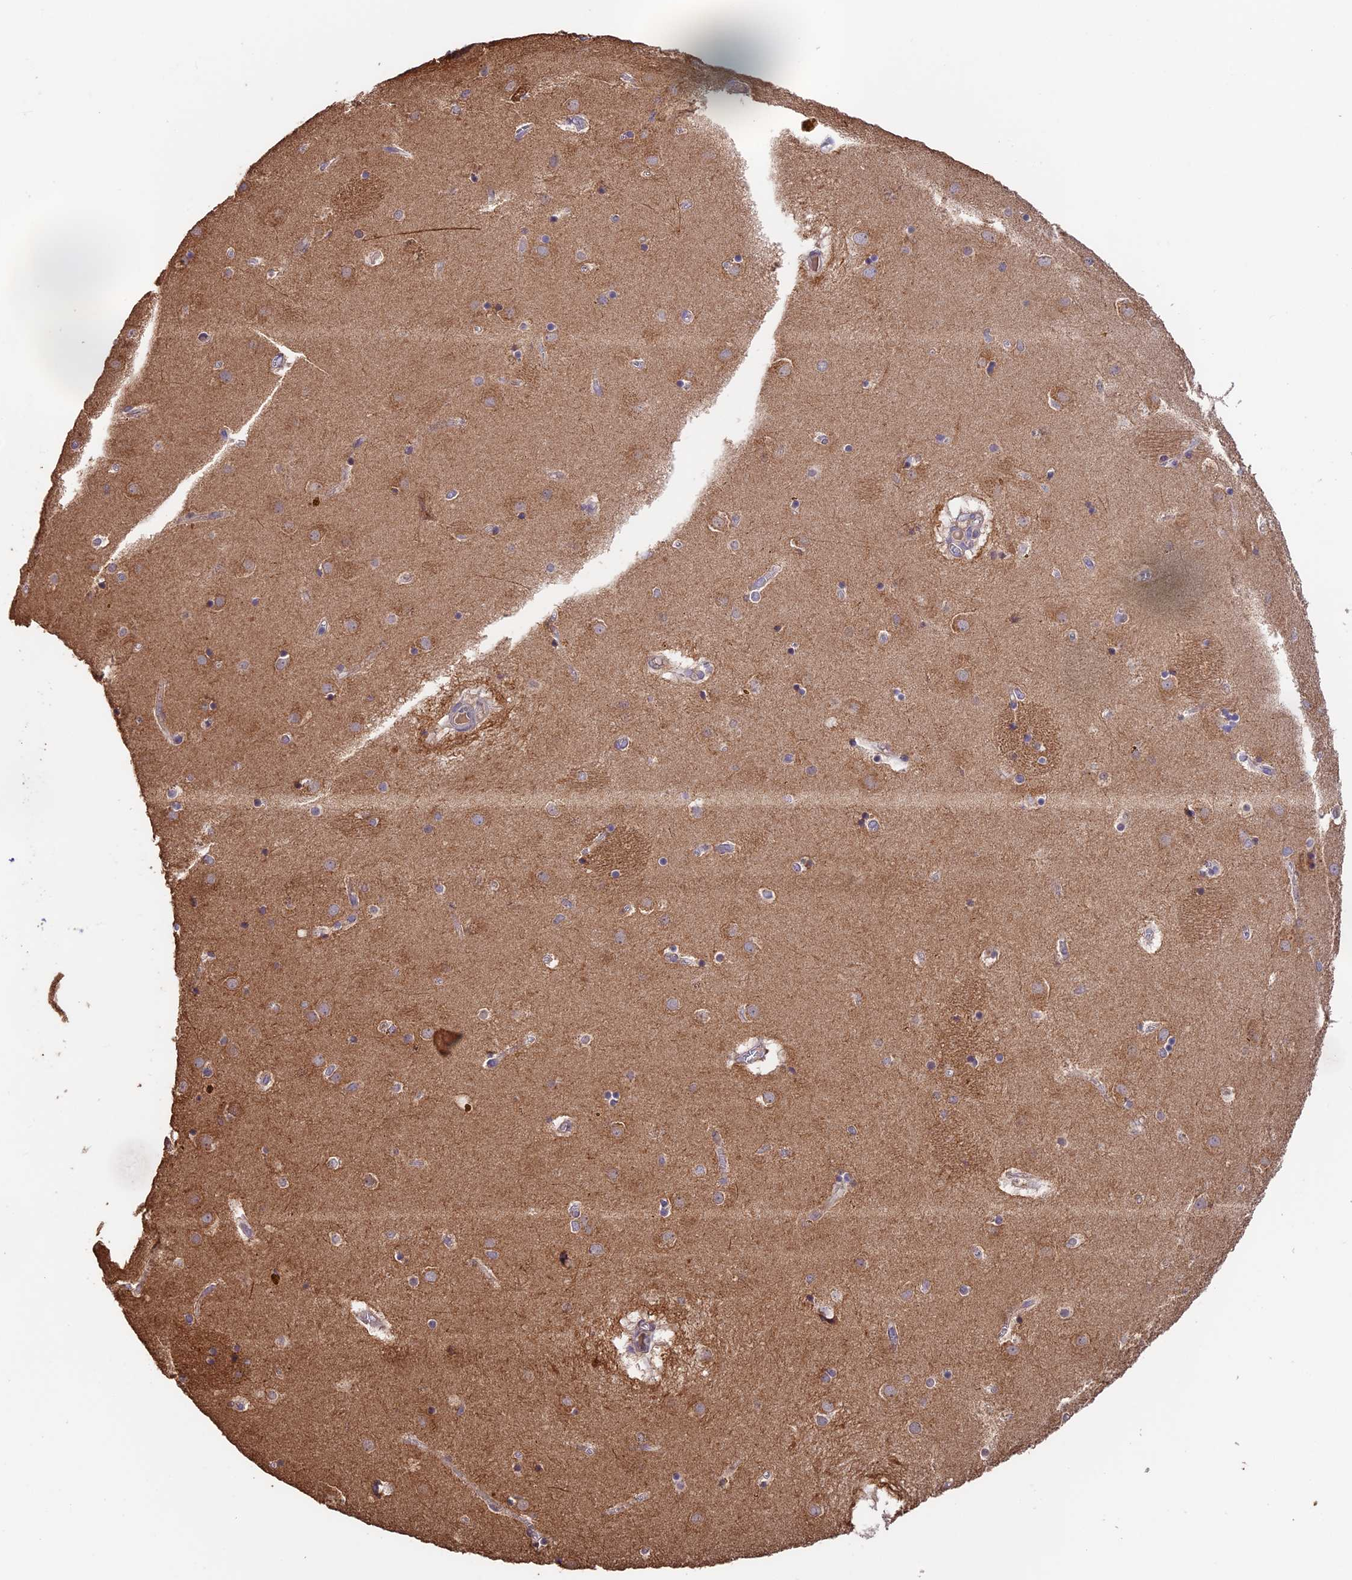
{"staining": {"intensity": "strong", "quantity": "<25%", "location": "cytoplasmic/membranous"}, "tissue": "caudate", "cell_type": "Glial cells", "image_type": "normal", "snomed": [{"axis": "morphology", "description": "Normal tissue, NOS"}, {"axis": "topography", "description": "Lateral ventricle wall"}], "caption": "A medium amount of strong cytoplasmic/membranous staining is appreciated in approximately <25% of glial cells in unremarkable caudate. (IHC, brightfield microscopy, high magnification).", "gene": "EMC3", "patient": {"sex": "male", "age": 70}}